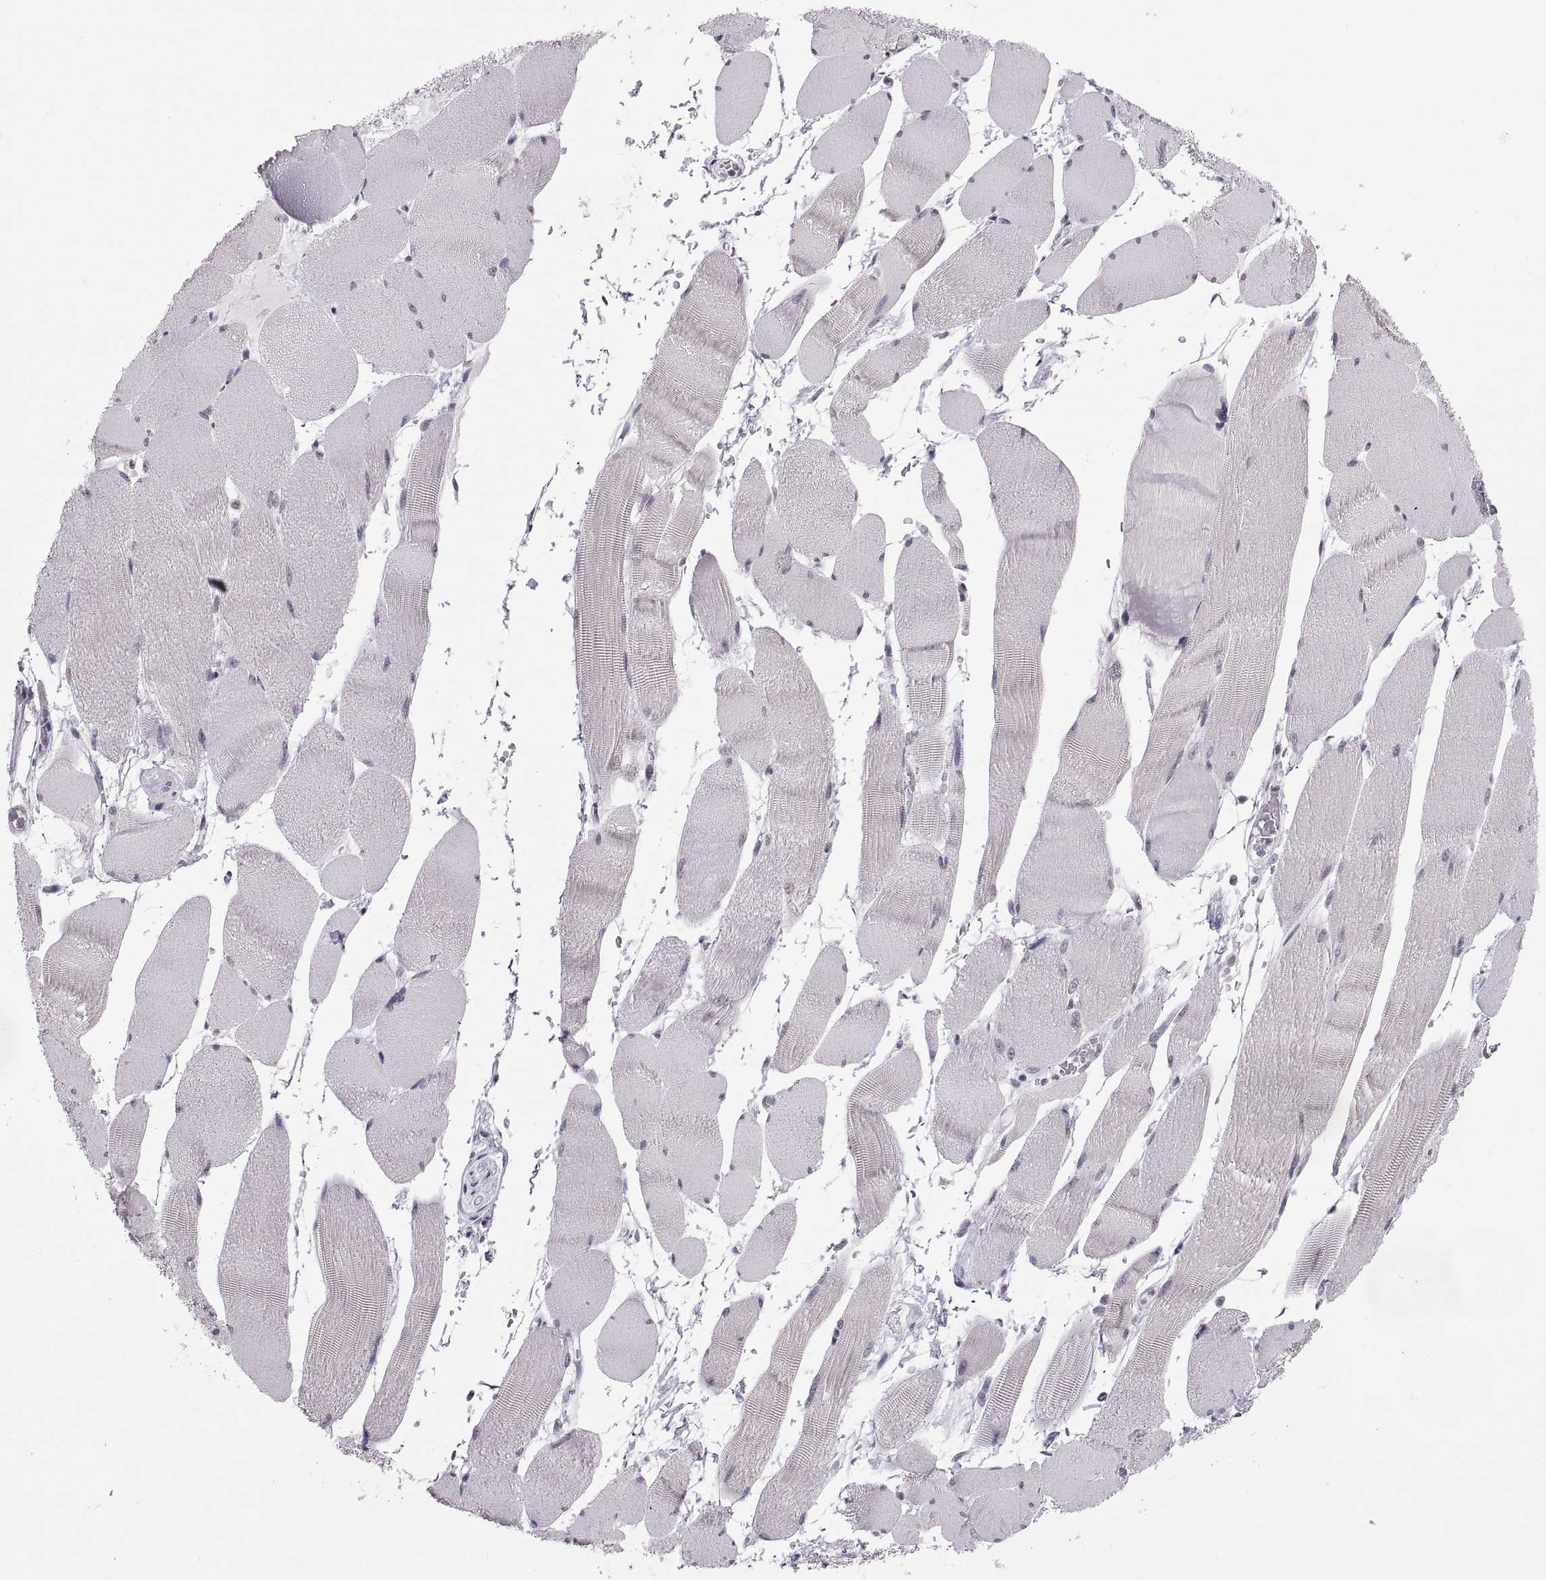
{"staining": {"intensity": "negative", "quantity": "none", "location": "none"}, "tissue": "skeletal muscle", "cell_type": "Myocytes", "image_type": "normal", "snomed": [{"axis": "morphology", "description": "Normal tissue, NOS"}, {"axis": "topography", "description": "Skeletal muscle"}], "caption": "This photomicrograph is of normal skeletal muscle stained with IHC to label a protein in brown with the nuclei are counter-stained blue. There is no staining in myocytes.", "gene": "CARTPT", "patient": {"sex": "male", "age": 56}}